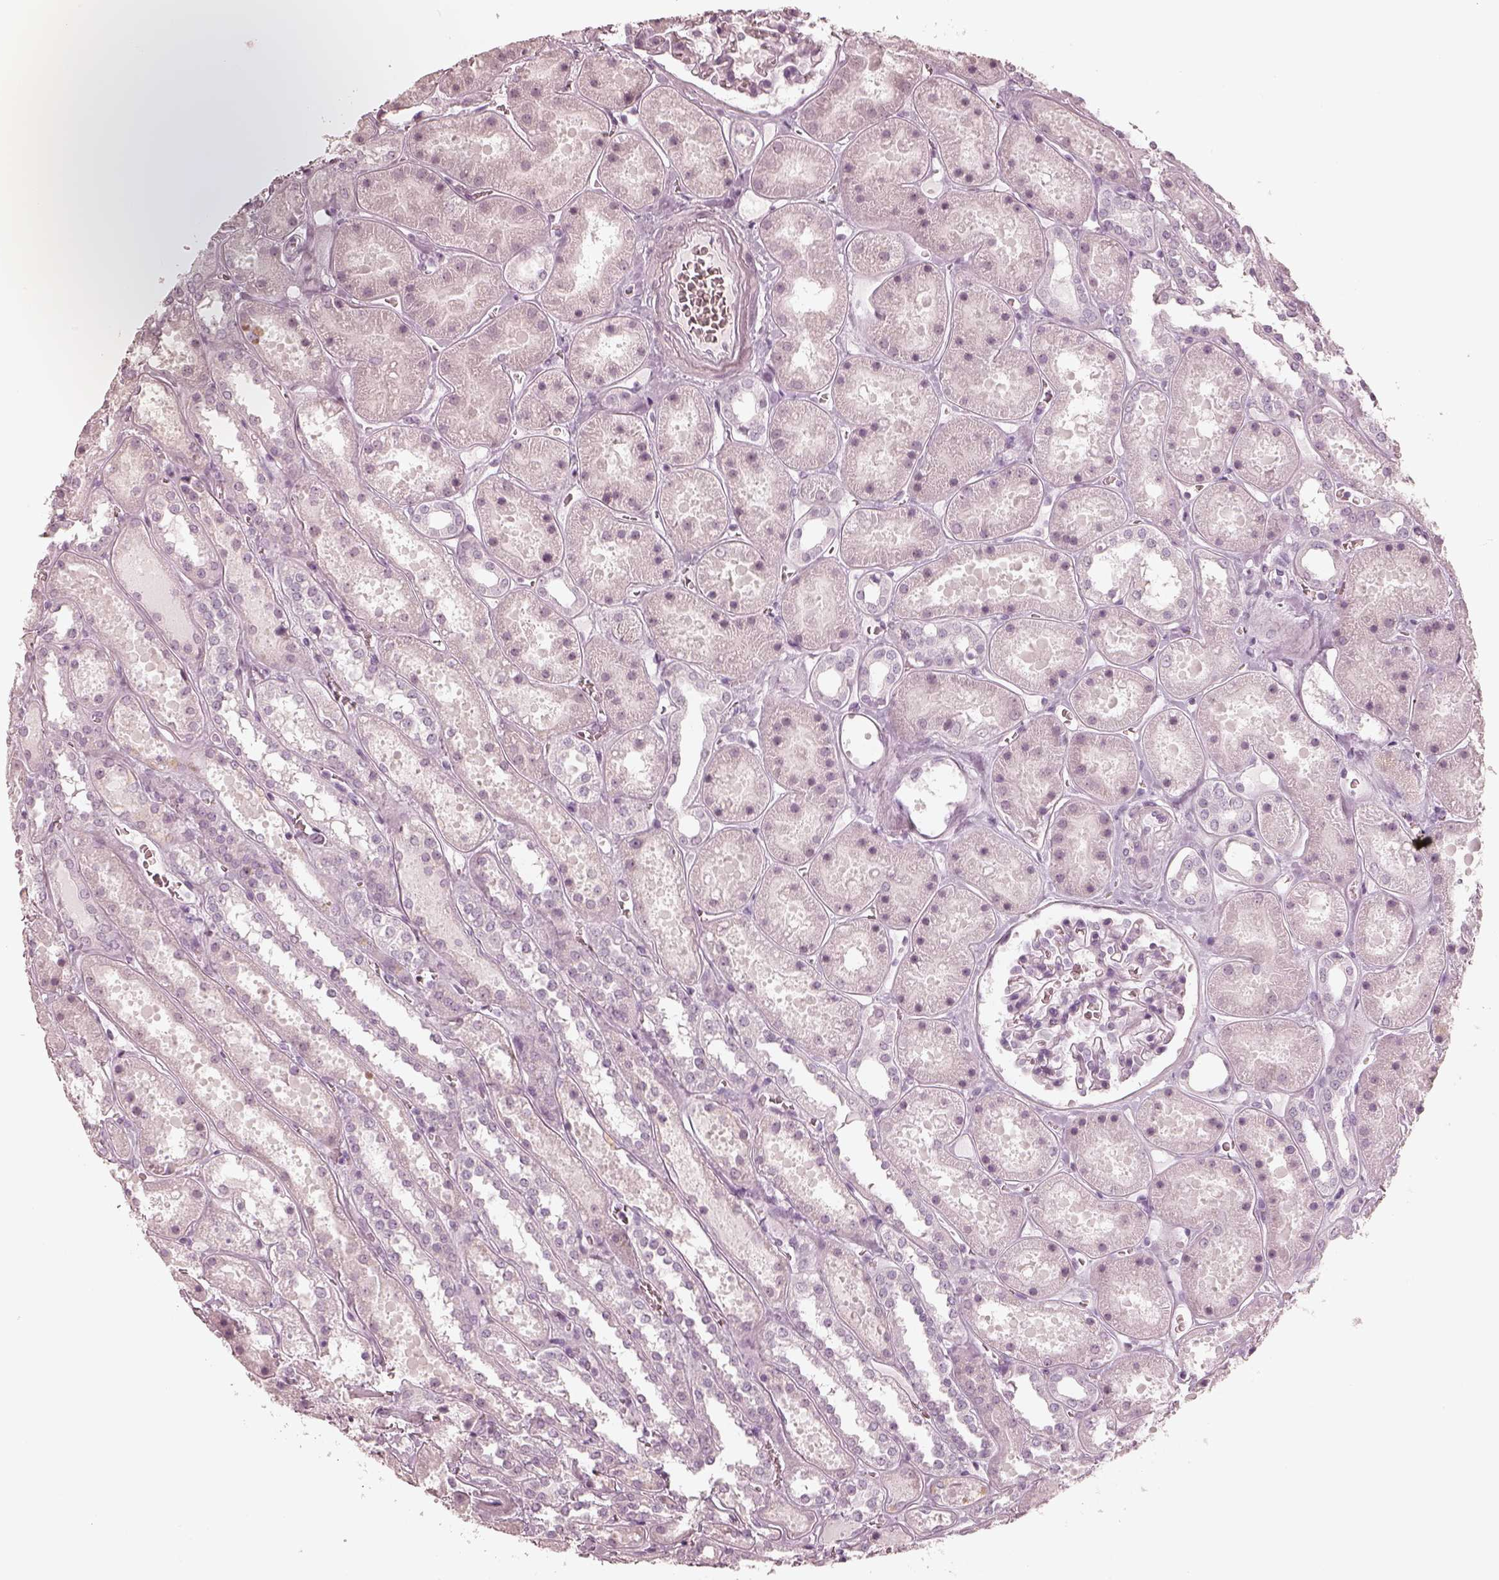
{"staining": {"intensity": "negative", "quantity": "none", "location": "none"}, "tissue": "kidney", "cell_type": "Cells in glomeruli", "image_type": "normal", "snomed": [{"axis": "morphology", "description": "Normal tissue, NOS"}, {"axis": "topography", "description": "Kidney"}], "caption": "Immunohistochemistry image of unremarkable kidney: human kidney stained with DAB demonstrates no significant protein staining in cells in glomeruli.", "gene": "CALR3", "patient": {"sex": "female", "age": 41}}